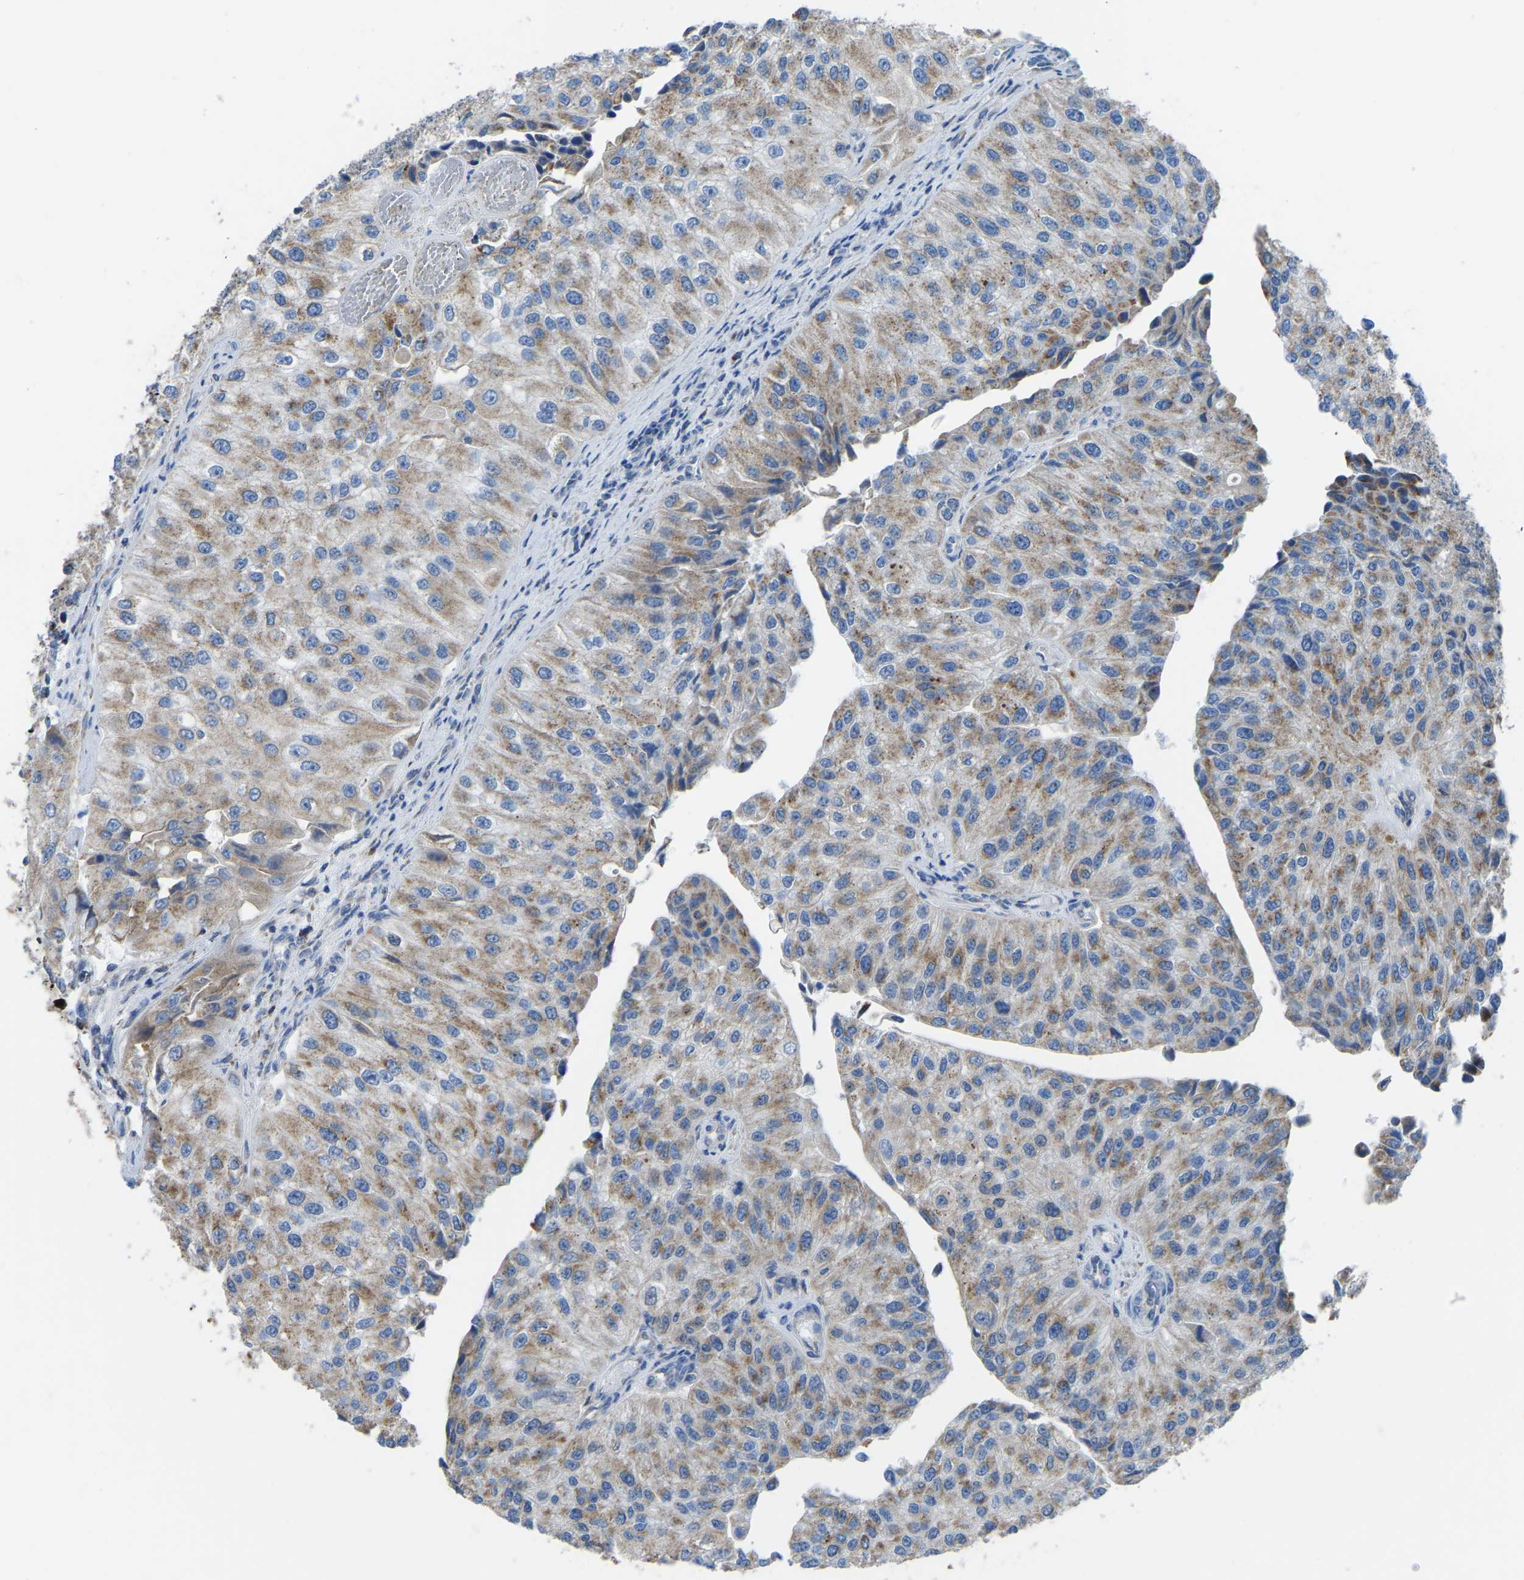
{"staining": {"intensity": "moderate", "quantity": ">75%", "location": "cytoplasmic/membranous"}, "tissue": "urothelial cancer", "cell_type": "Tumor cells", "image_type": "cancer", "snomed": [{"axis": "morphology", "description": "Urothelial carcinoma, High grade"}, {"axis": "topography", "description": "Kidney"}, {"axis": "topography", "description": "Urinary bladder"}], "caption": "High-power microscopy captured an immunohistochemistry (IHC) photomicrograph of urothelial carcinoma (high-grade), revealing moderate cytoplasmic/membranous staining in about >75% of tumor cells.", "gene": "ETFB", "patient": {"sex": "male", "age": 77}}